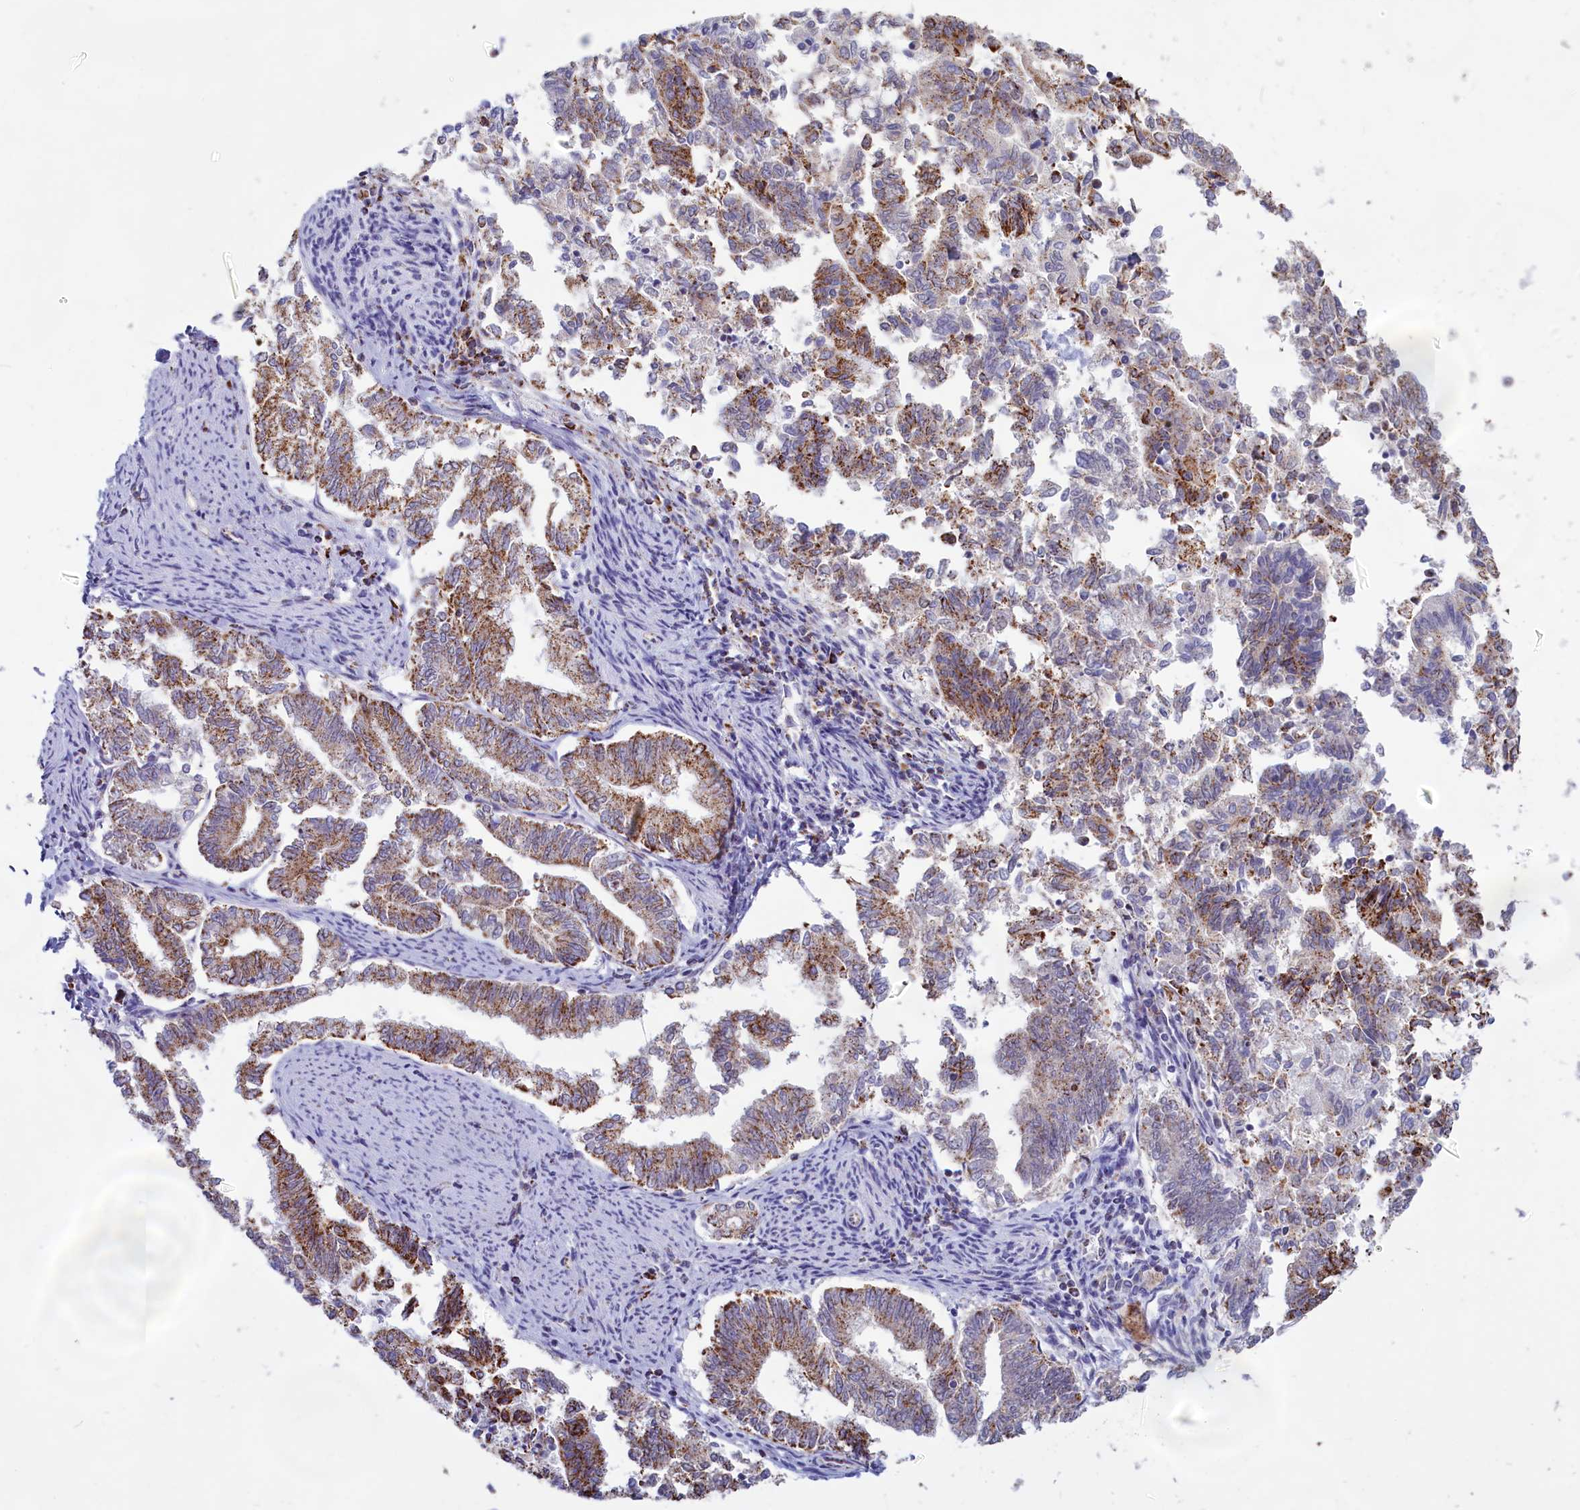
{"staining": {"intensity": "moderate", "quantity": ">75%", "location": "cytoplasmic/membranous"}, "tissue": "endometrial cancer", "cell_type": "Tumor cells", "image_type": "cancer", "snomed": [{"axis": "morphology", "description": "Adenocarcinoma, NOS"}, {"axis": "topography", "description": "Endometrium"}], "caption": "Human endometrial adenocarcinoma stained for a protein (brown) displays moderate cytoplasmic/membranous positive expression in approximately >75% of tumor cells.", "gene": "C1D", "patient": {"sex": "female", "age": 79}}